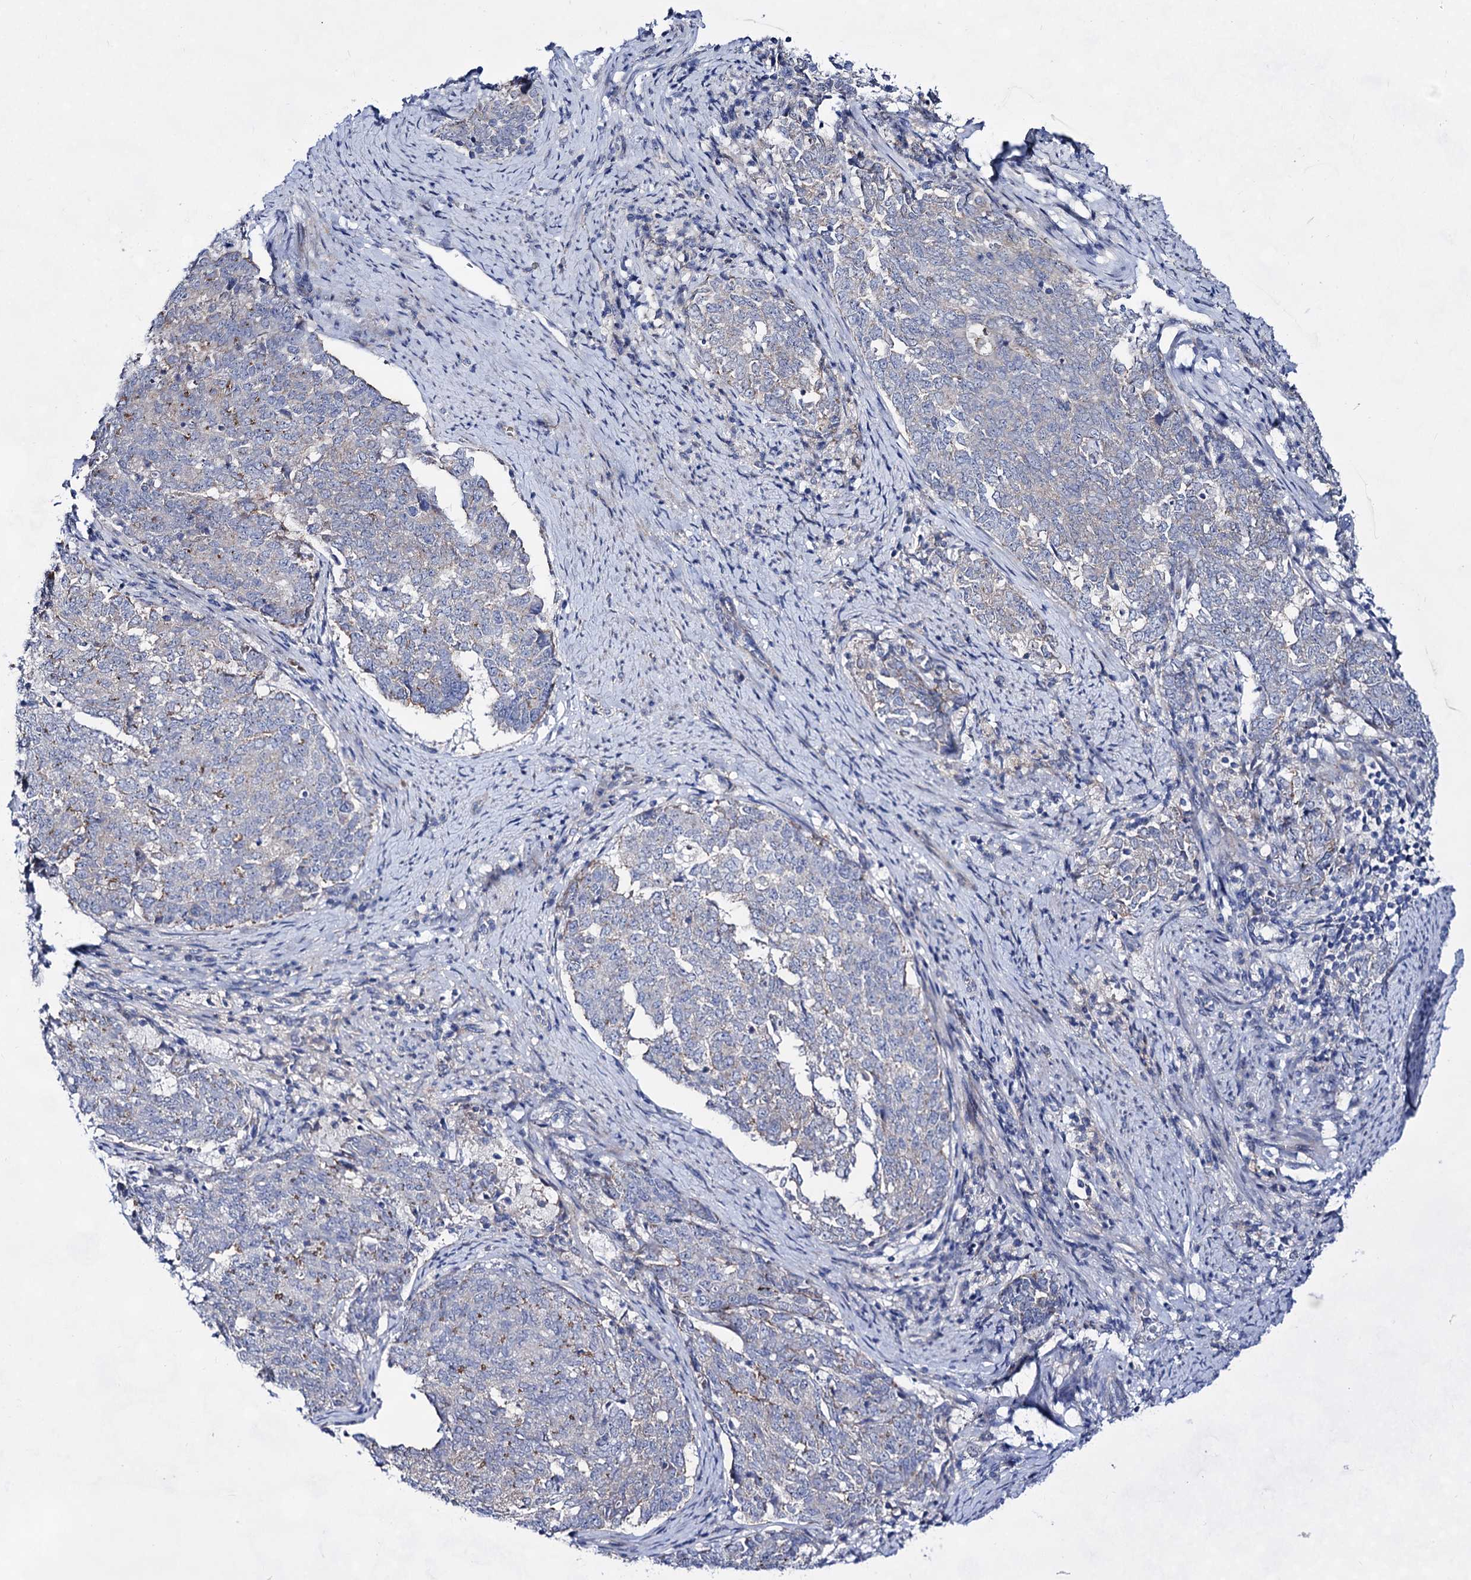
{"staining": {"intensity": "negative", "quantity": "none", "location": "none"}, "tissue": "endometrial cancer", "cell_type": "Tumor cells", "image_type": "cancer", "snomed": [{"axis": "morphology", "description": "Adenocarcinoma, NOS"}, {"axis": "topography", "description": "Endometrium"}], "caption": "Tumor cells show no significant protein positivity in endometrial adenocarcinoma. The staining is performed using DAB brown chromogen with nuclei counter-stained in using hematoxylin.", "gene": "PLIN1", "patient": {"sex": "female", "age": 80}}